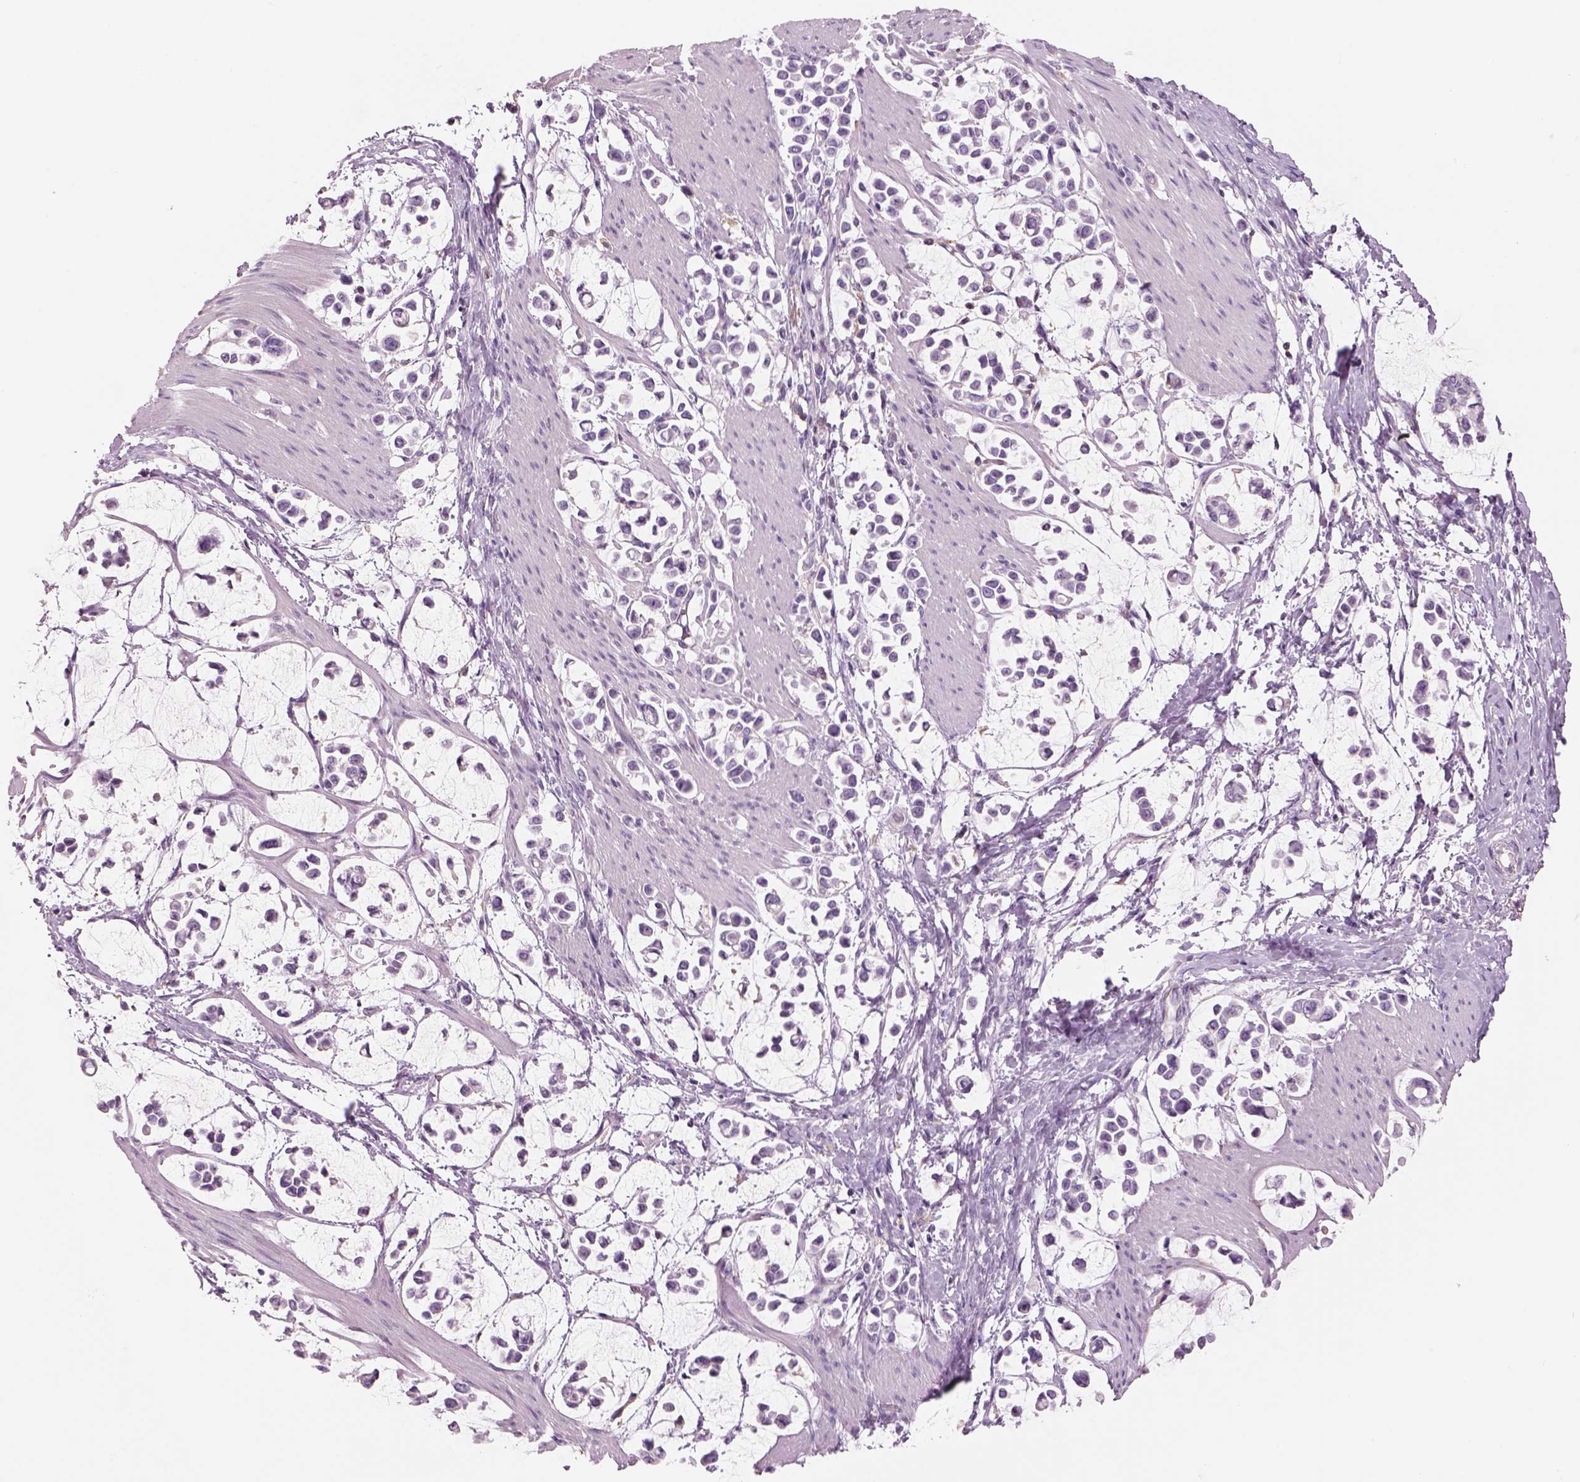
{"staining": {"intensity": "negative", "quantity": "none", "location": "none"}, "tissue": "stomach cancer", "cell_type": "Tumor cells", "image_type": "cancer", "snomed": [{"axis": "morphology", "description": "Adenocarcinoma, NOS"}, {"axis": "topography", "description": "Stomach"}], "caption": "Tumor cells show no significant protein staining in adenocarcinoma (stomach). Nuclei are stained in blue.", "gene": "SLC1A7", "patient": {"sex": "male", "age": 82}}